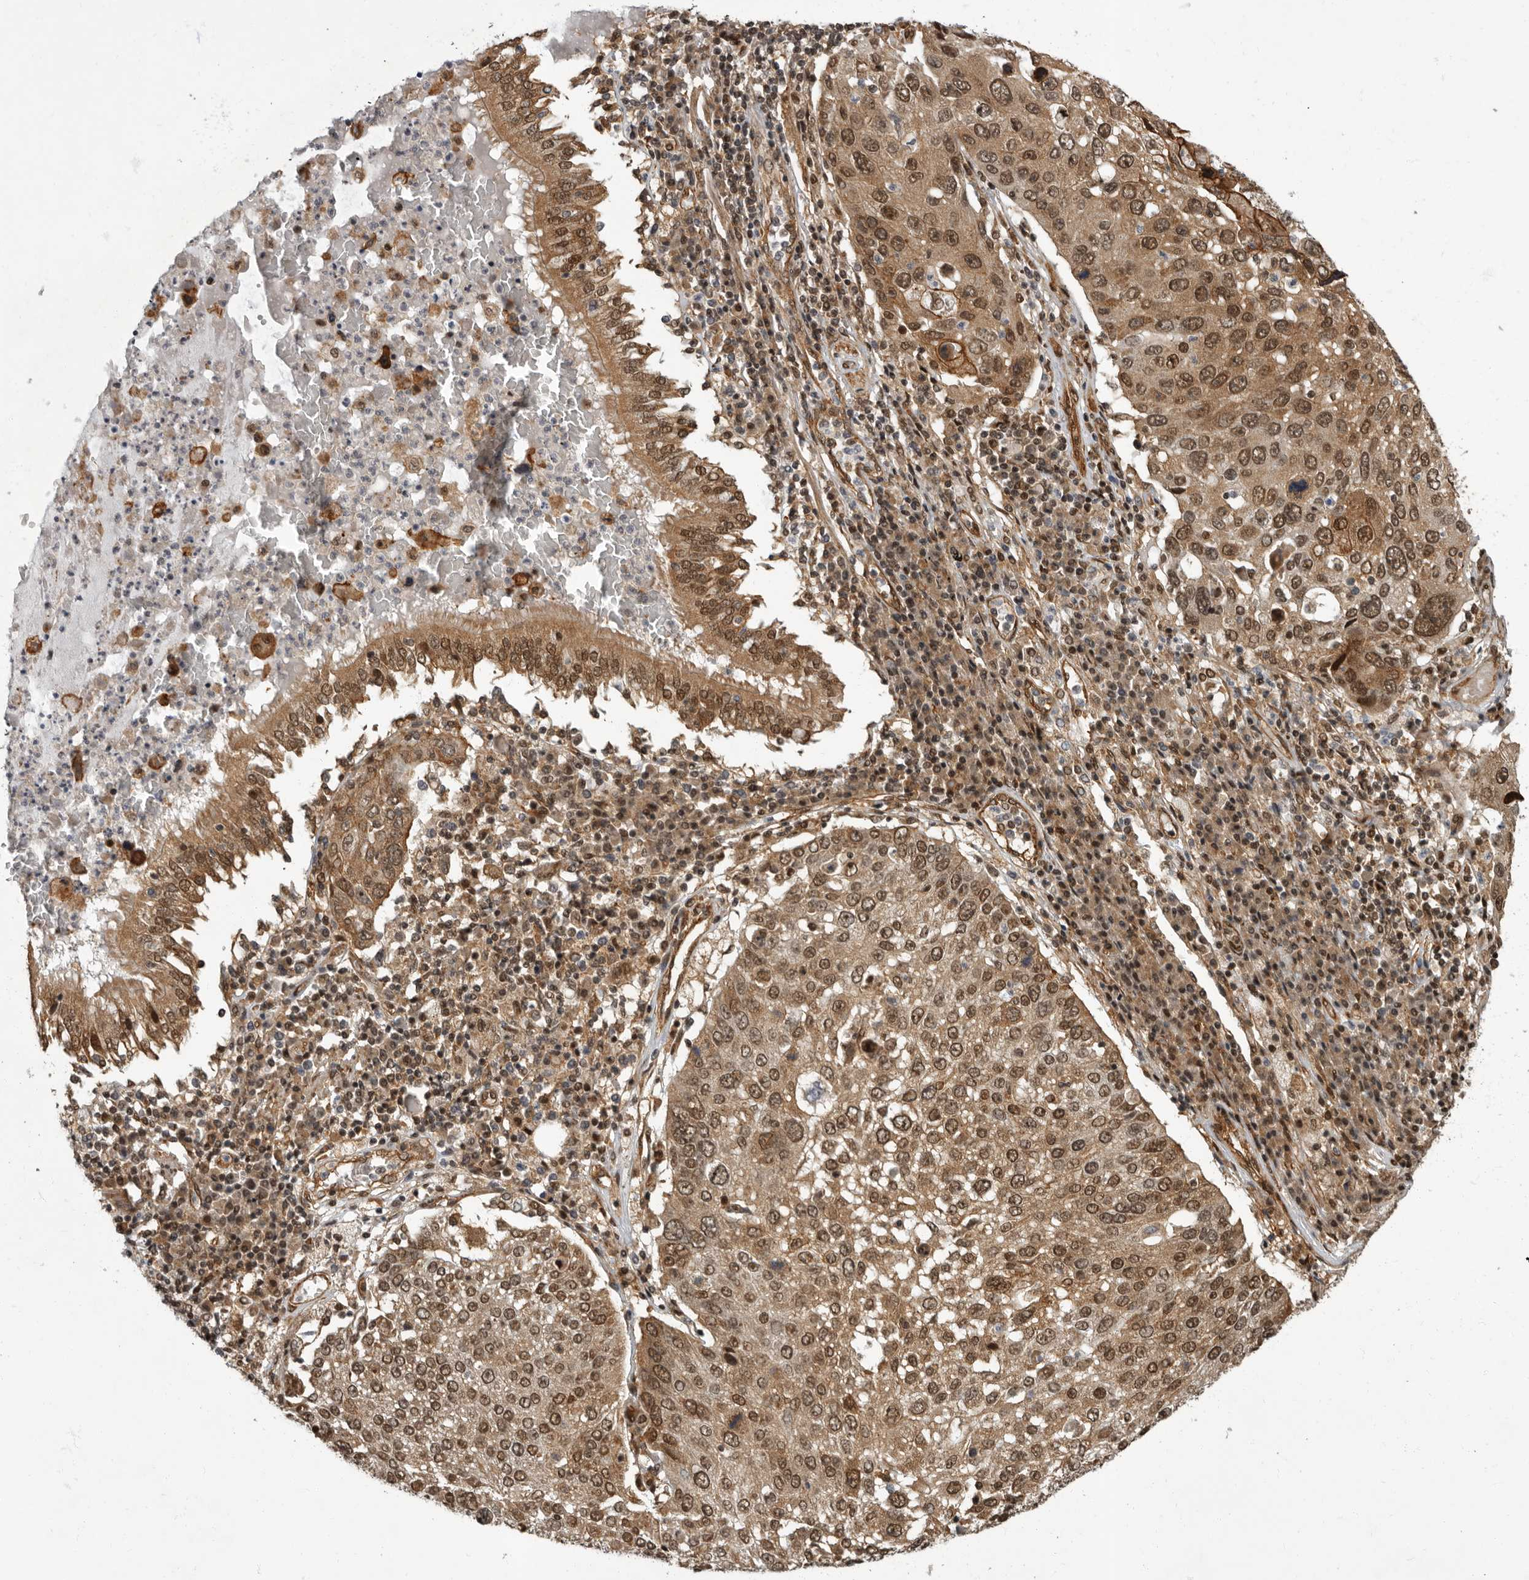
{"staining": {"intensity": "moderate", "quantity": ">75%", "location": "cytoplasmic/membranous,nuclear"}, "tissue": "lung cancer", "cell_type": "Tumor cells", "image_type": "cancer", "snomed": [{"axis": "morphology", "description": "Squamous cell carcinoma, NOS"}, {"axis": "topography", "description": "Lung"}], "caption": "A micrograph of human squamous cell carcinoma (lung) stained for a protein demonstrates moderate cytoplasmic/membranous and nuclear brown staining in tumor cells.", "gene": "VPS50", "patient": {"sex": "male", "age": 65}}